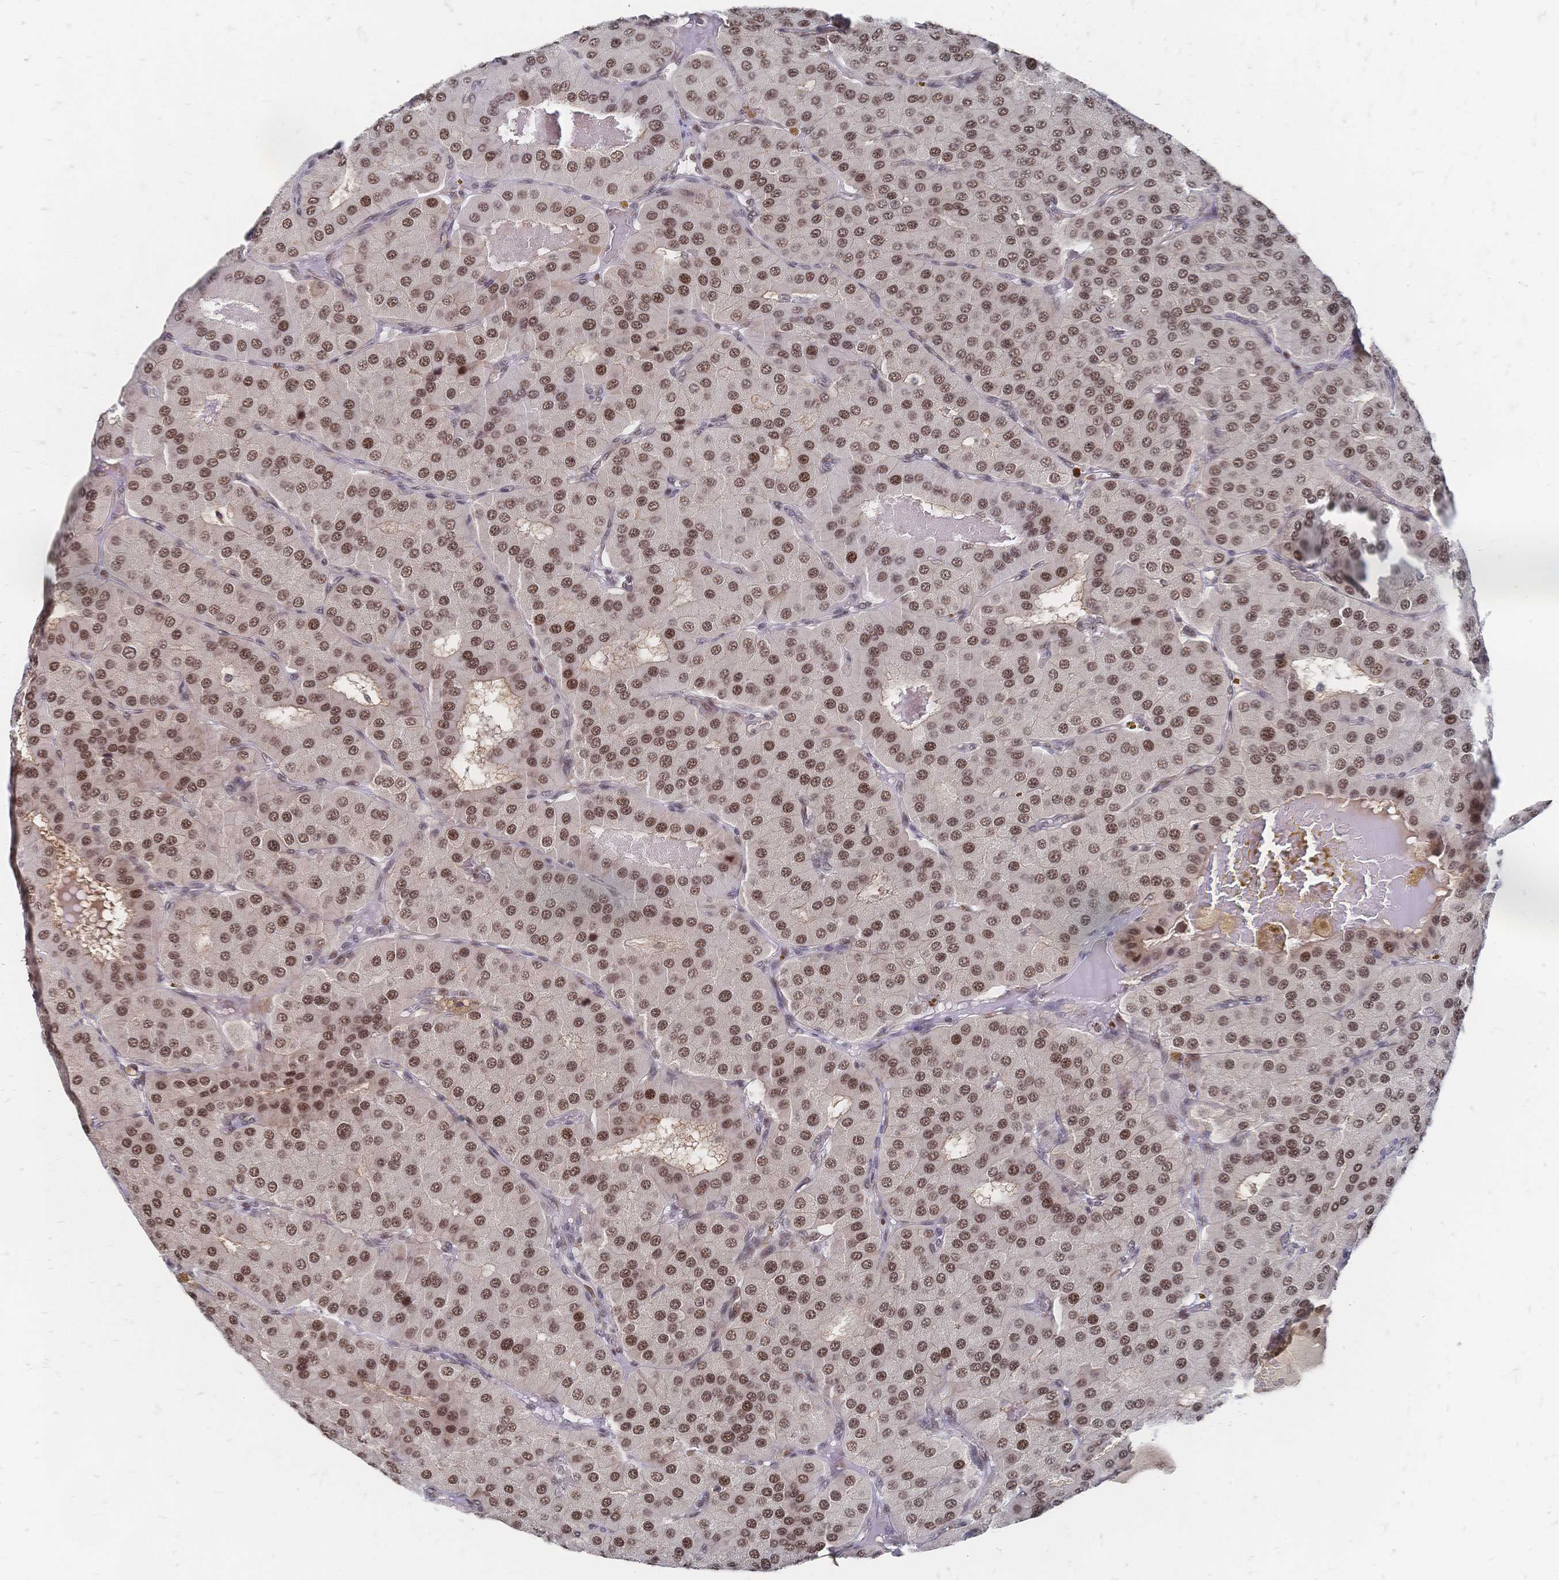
{"staining": {"intensity": "moderate", "quantity": ">75%", "location": "nuclear"}, "tissue": "parathyroid gland", "cell_type": "Glandular cells", "image_type": "normal", "snomed": [{"axis": "morphology", "description": "Normal tissue, NOS"}, {"axis": "morphology", "description": "Adenoma, NOS"}, {"axis": "topography", "description": "Parathyroid gland"}], "caption": "Immunohistochemistry (IHC) photomicrograph of benign human parathyroid gland stained for a protein (brown), which exhibits medium levels of moderate nuclear positivity in approximately >75% of glandular cells.", "gene": "NELFA", "patient": {"sex": "female", "age": 86}}